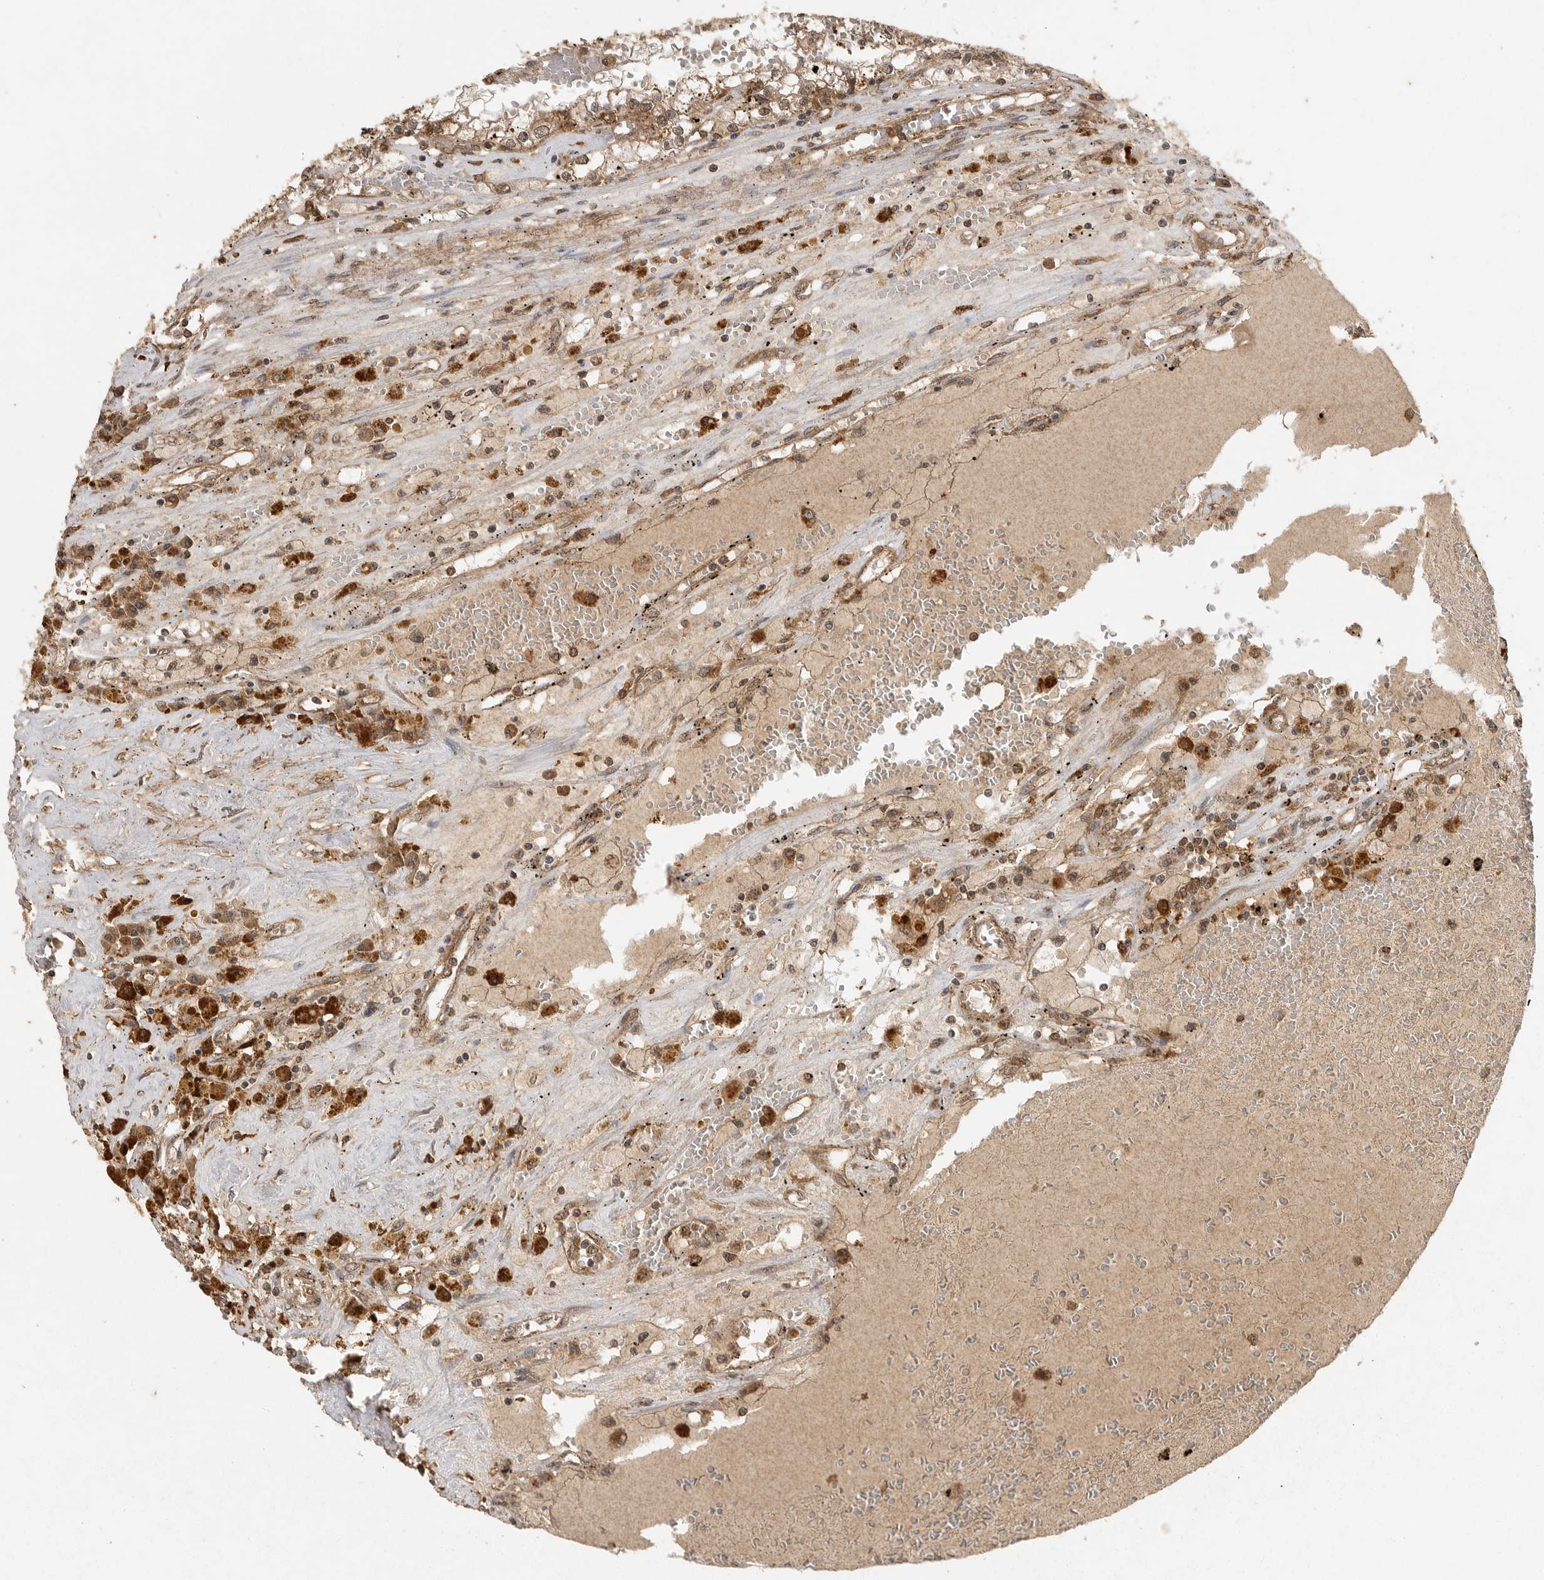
{"staining": {"intensity": "moderate", "quantity": ">75%", "location": "cytoplasmic/membranous,nuclear"}, "tissue": "renal cancer", "cell_type": "Tumor cells", "image_type": "cancer", "snomed": [{"axis": "morphology", "description": "Adenocarcinoma, NOS"}, {"axis": "topography", "description": "Kidney"}], "caption": "Brown immunohistochemical staining in human renal cancer demonstrates moderate cytoplasmic/membranous and nuclear expression in about >75% of tumor cells.", "gene": "ICOSLG", "patient": {"sex": "male", "age": 56}}